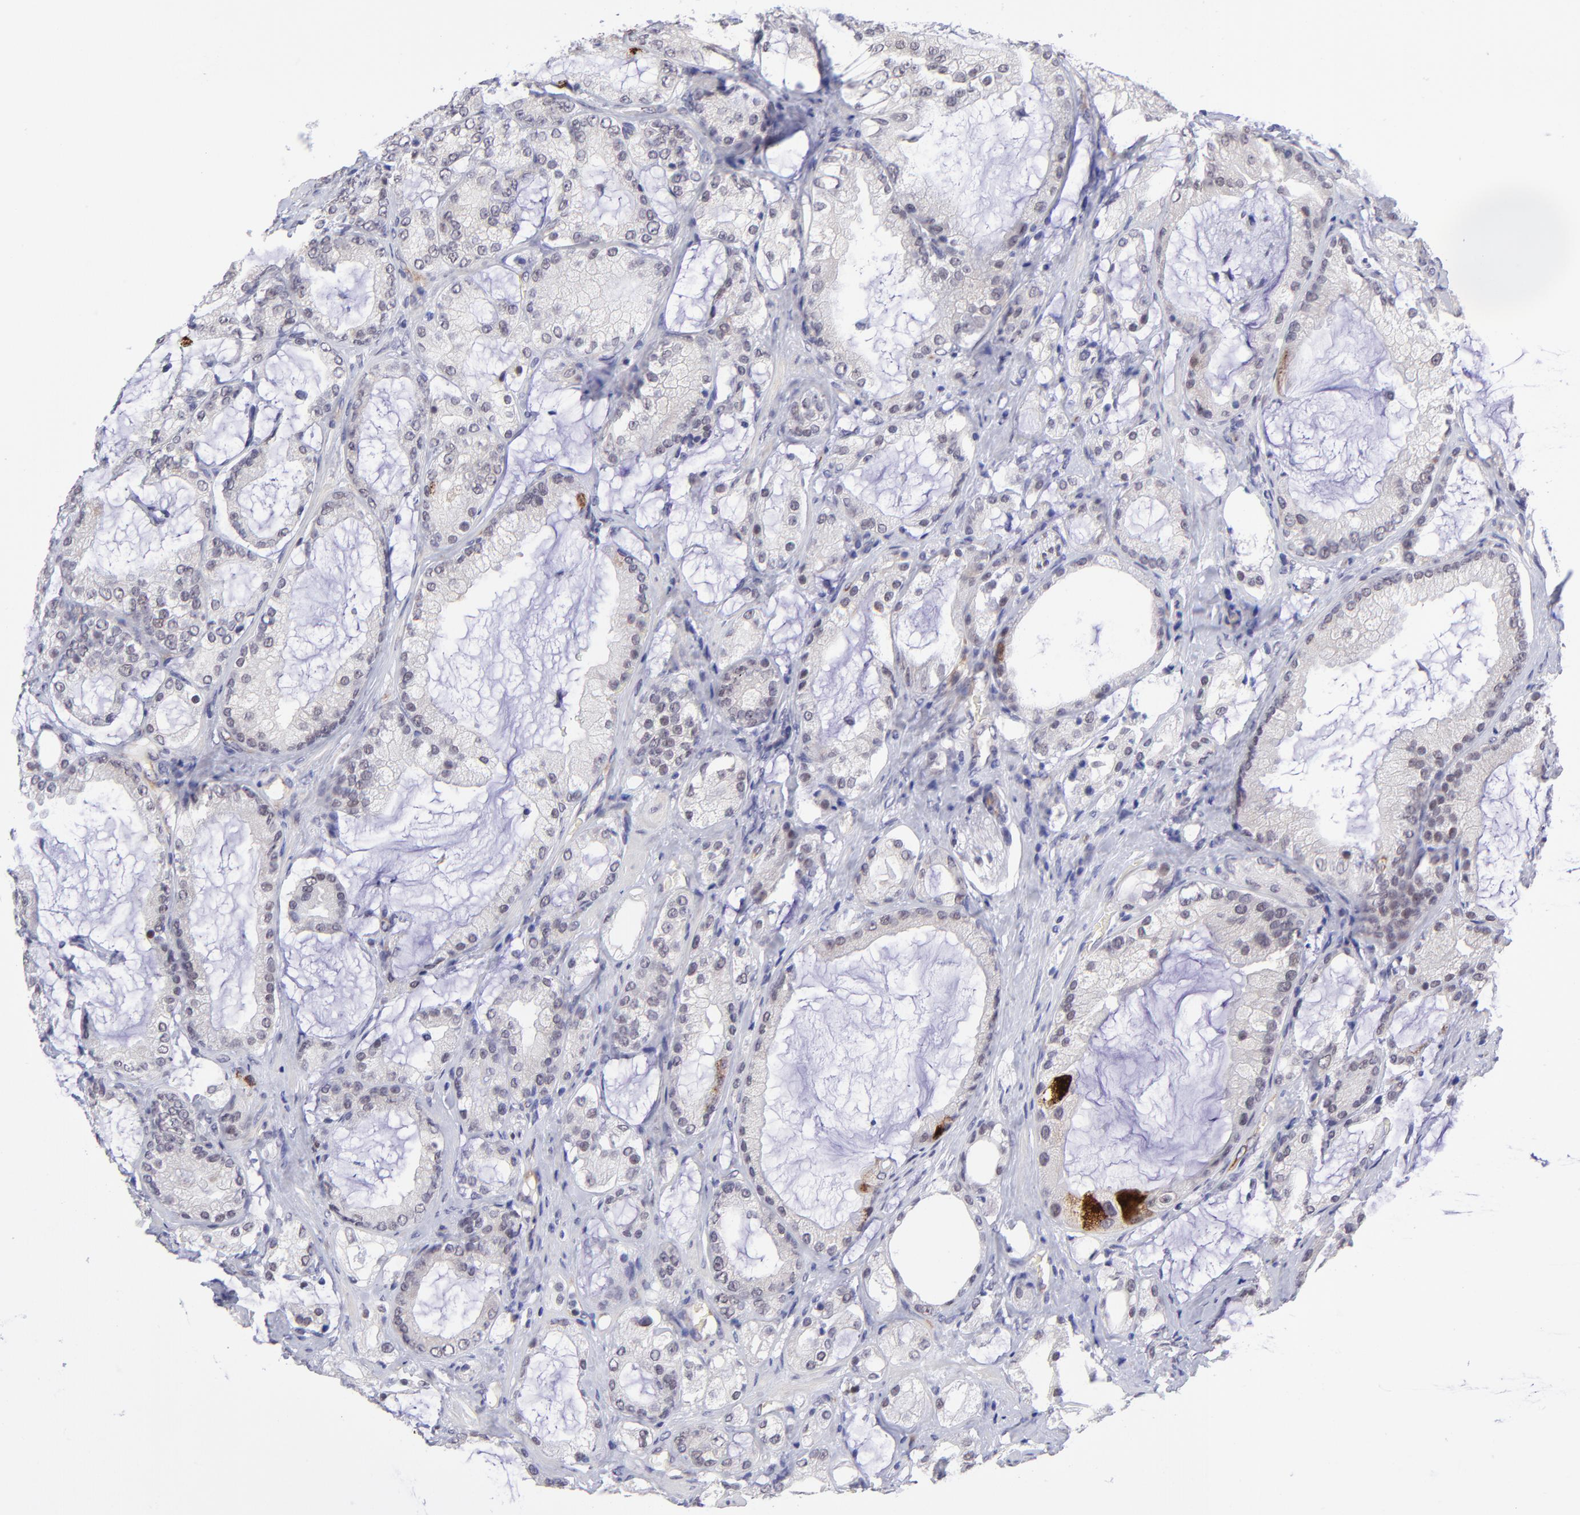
{"staining": {"intensity": "weak", "quantity": "<25%", "location": "nuclear"}, "tissue": "prostate cancer", "cell_type": "Tumor cells", "image_type": "cancer", "snomed": [{"axis": "morphology", "description": "Adenocarcinoma, Medium grade"}, {"axis": "topography", "description": "Prostate"}], "caption": "Tumor cells are negative for protein expression in human prostate medium-grade adenocarcinoma.", "gene": "SOX6", "patient": {"sex": "male", "age": 70}}